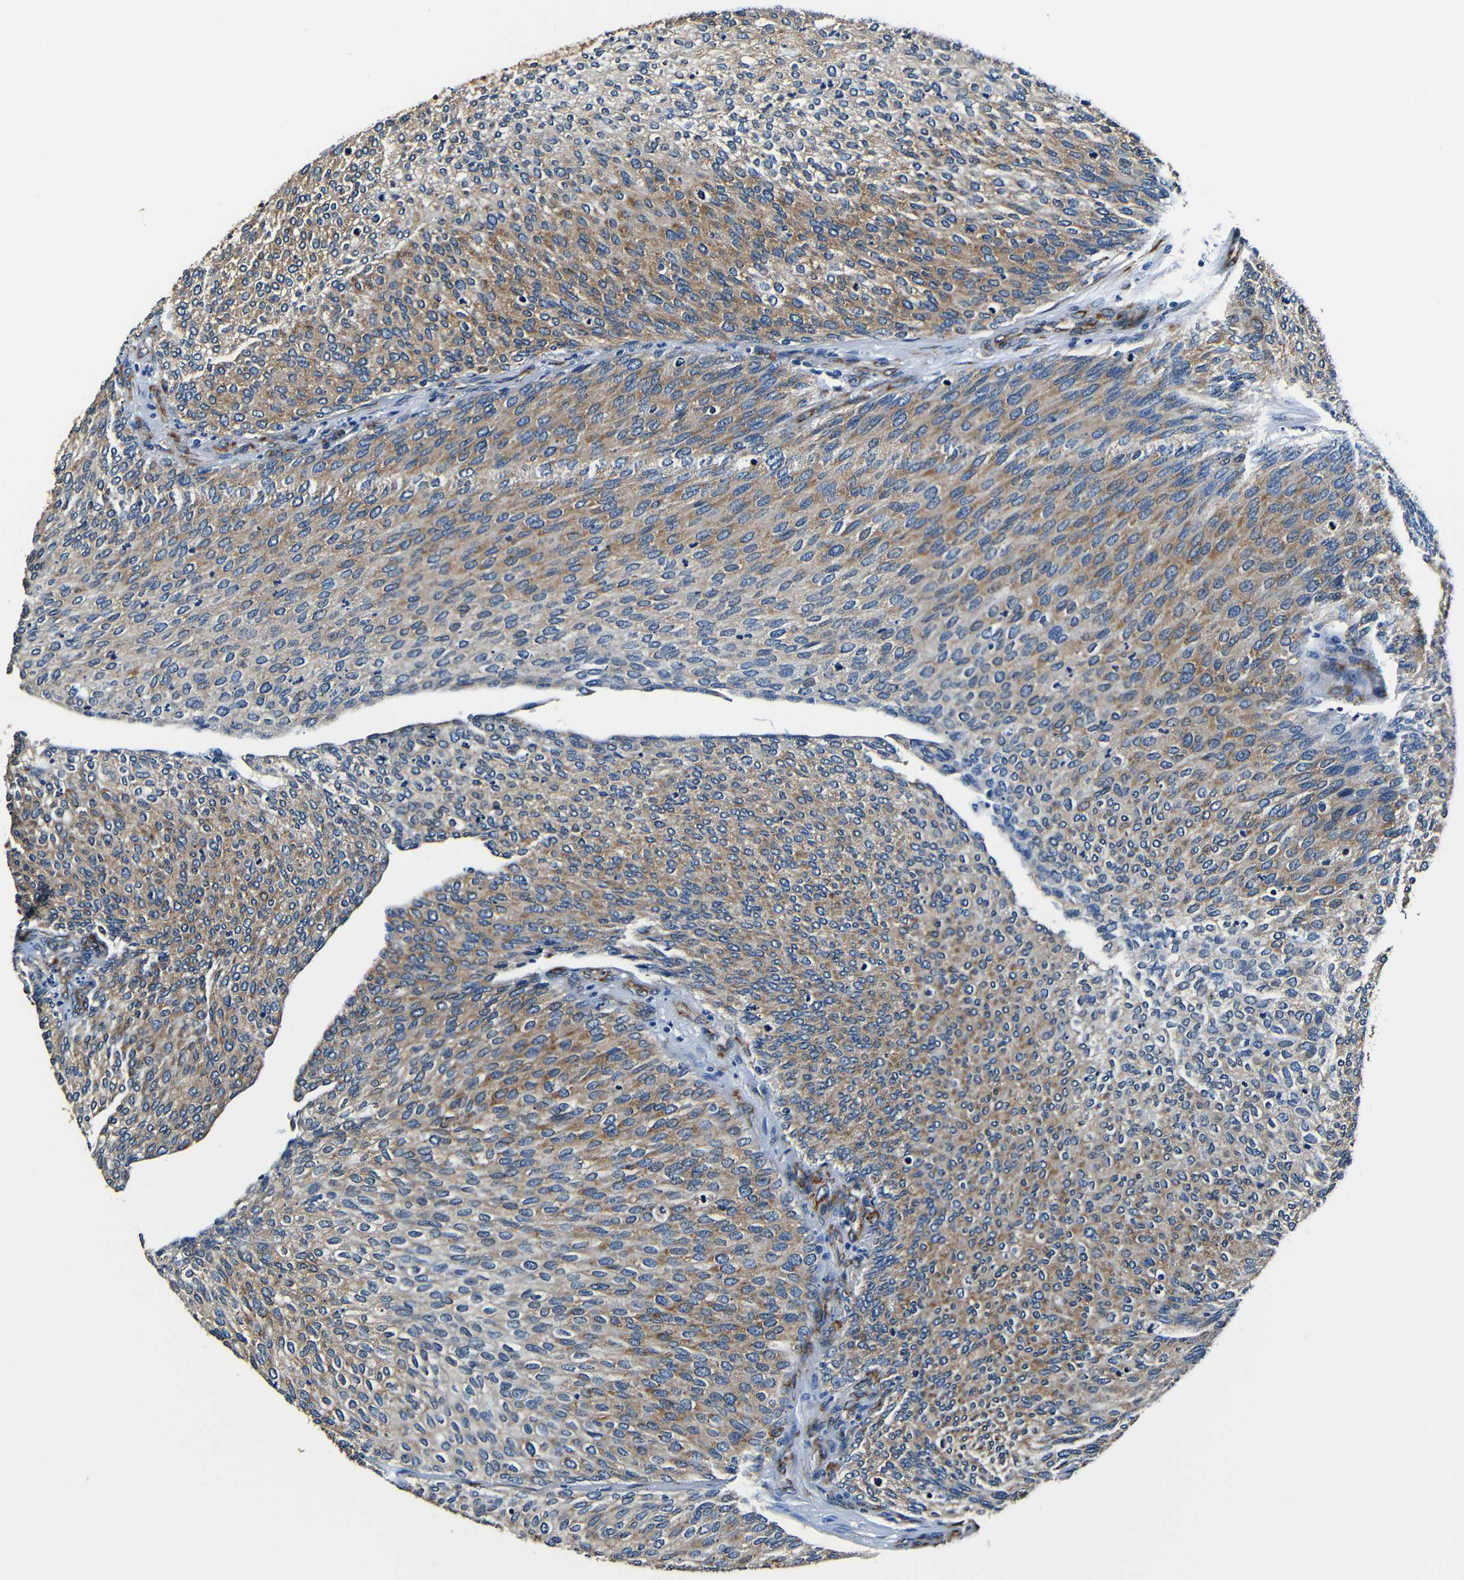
{"staining": {"intensity": "moderate", "quantity": ">75%", "location": "cytoplasmic/membranous"}, "tissue": "urothelial cancer", "cell_type": "Tumor cells", "image_type": "cancer", "snomed": [{"axis": "morphology", "description": "Urothelial carcinoma, Low grade"}, {"axis": "topography", "description": "Urinary bladder"}], "caption": "Moderate cytoplasmic/membranous protein staining is seen in about >75% of tumor cells in low-grade urothelial carcinoma.", "gene": "RRBP1", "patient": {"sex": "female", "age": 79}}